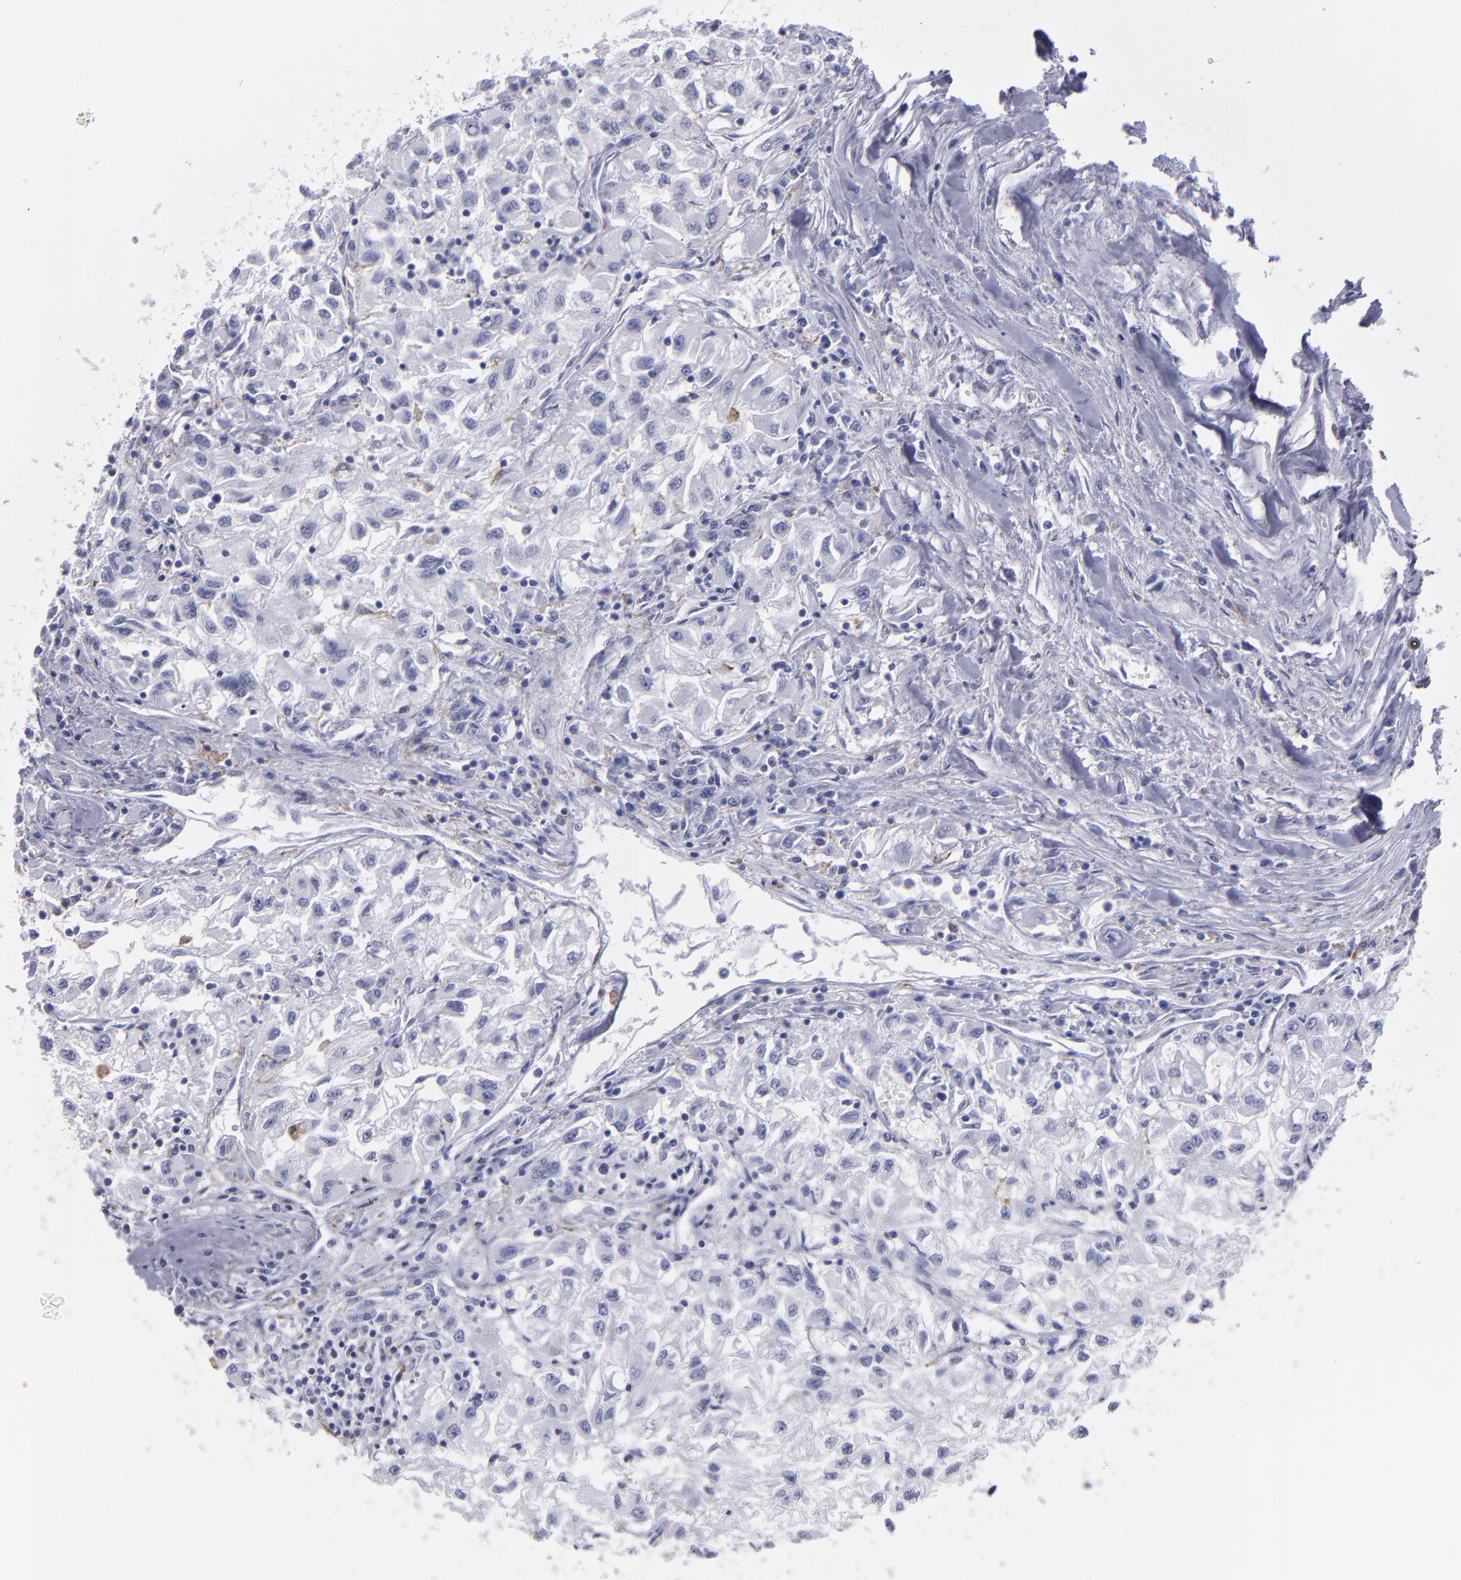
{"staining": {"intensity": "negative", "quantity": "none", "location": "none"}, "tissue": "renal cancer", "cell_type": "Tumor cells", "image_type": "cancer", "snomed": [{"axis": "morphology", "description": "Adenocarcinoma, NOS"}, {"axis": "topography", "description": "Kidney"}], "caption": "Immunohistochemistry (IHC) micrograph of neoplastic tissue: renal cancer (adenocarcinoma) stained with DAB (3,3'-diaminobenzidine) shows no significant protein expression in tumor cells. (DAB (3,3'-diaminobenzidine) IHC, high magnification).", "gene": "MB", "patient": {"sex": "male", "age": 59}}